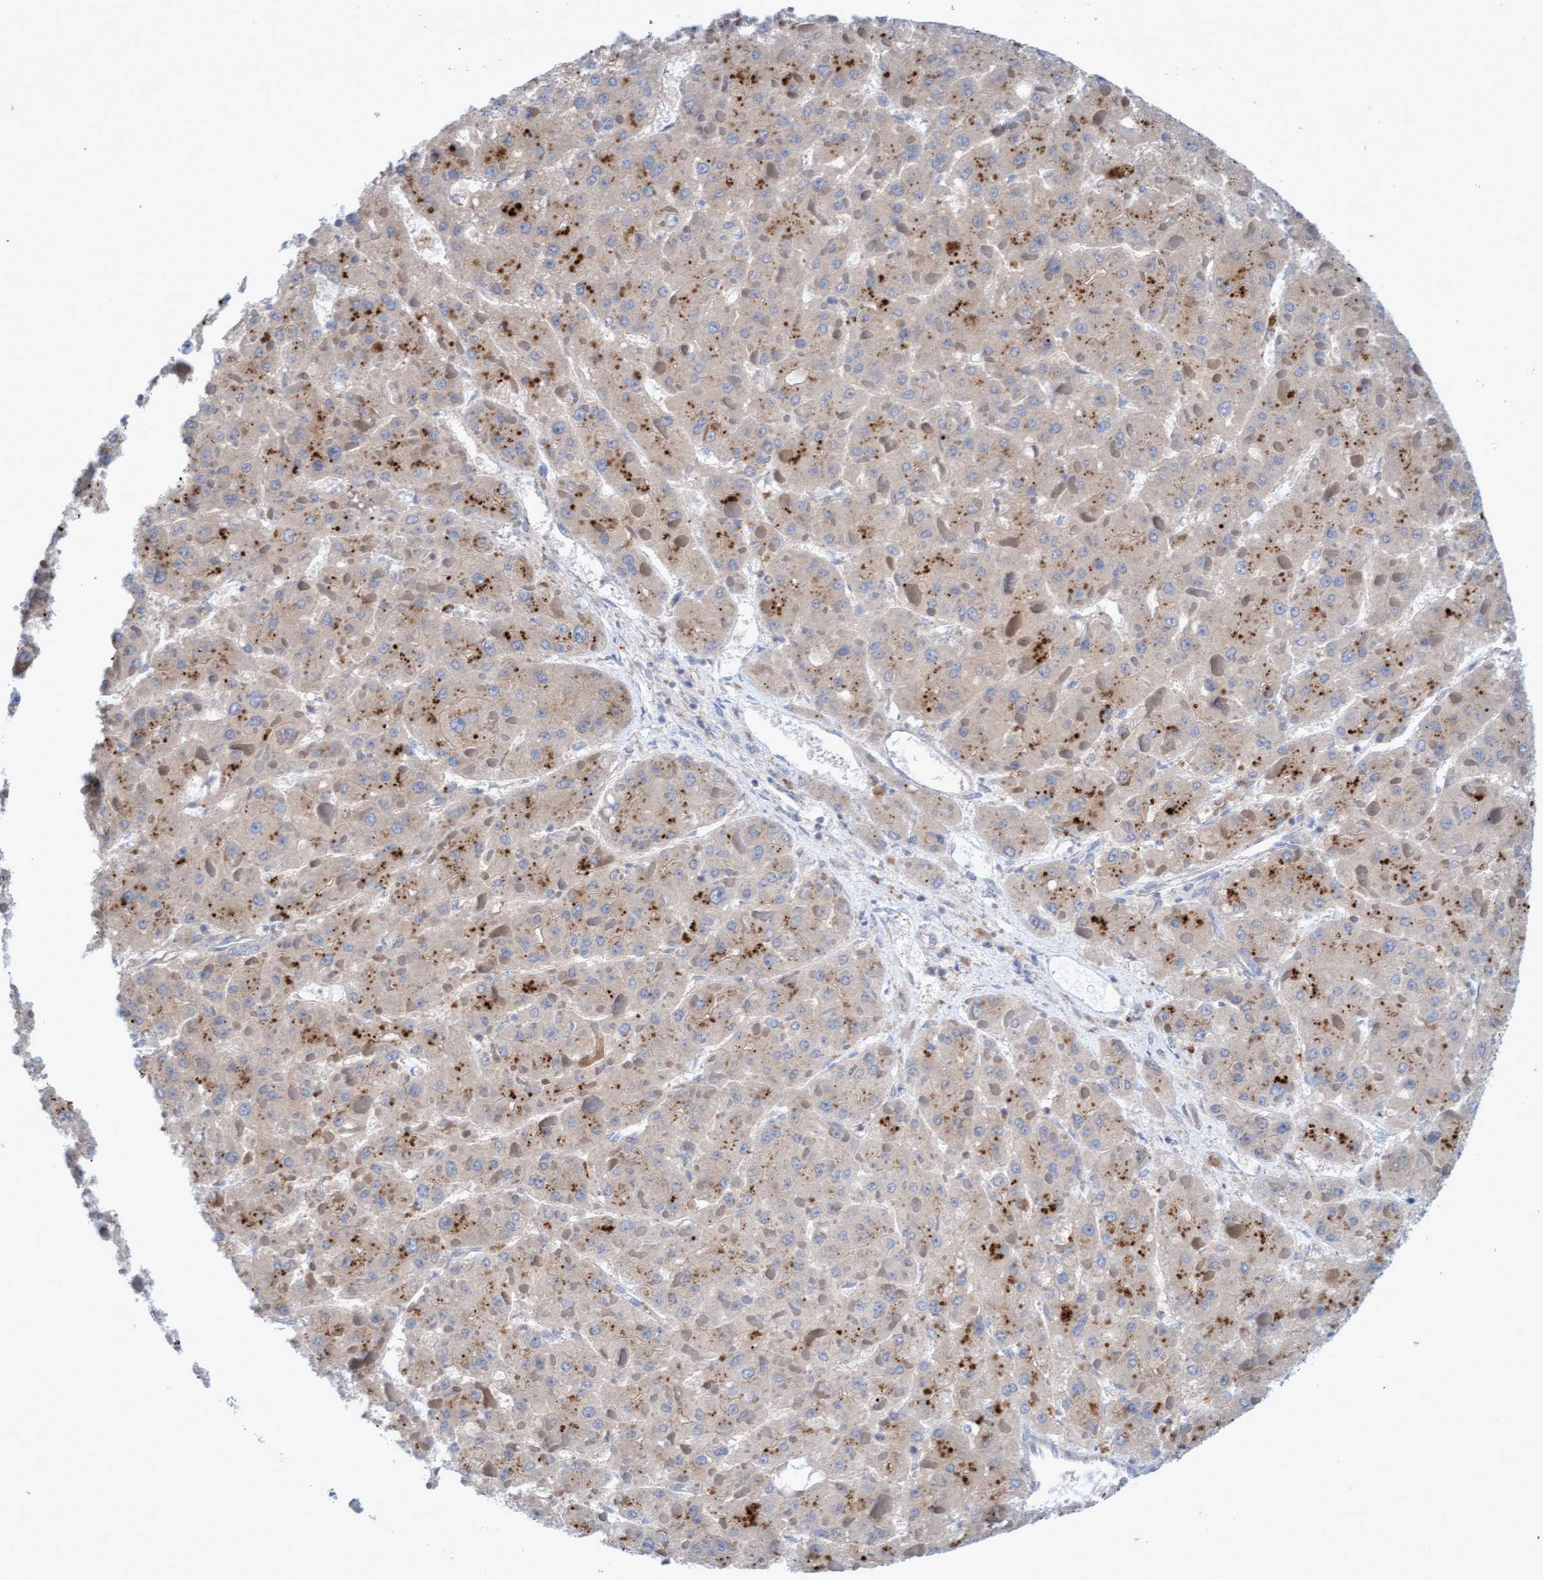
{"staining": {"intensity": "moderate", "quantity": "25%-75%", "location": "cytoplasmic/membranous"}, "tissue": "liver cancer", "cell_type": "Tumor cells", "image_type": "cancer", "snomed": [{"axis": "morphology", "description": "Carcinoma, Hepatocellular, NOS"}, {"axis": "topography", "description": "Liver"}], "caption": "An IHC micrograph of neoplastic tissue is shown. Protein staining in brown shows moderate cytoplasmic/membranous positivity in liver cancer (hepatocellular carcinoma) within tumor cells.", "gene": "SGSH", "patient": {"sex": "female", "age": 73}}